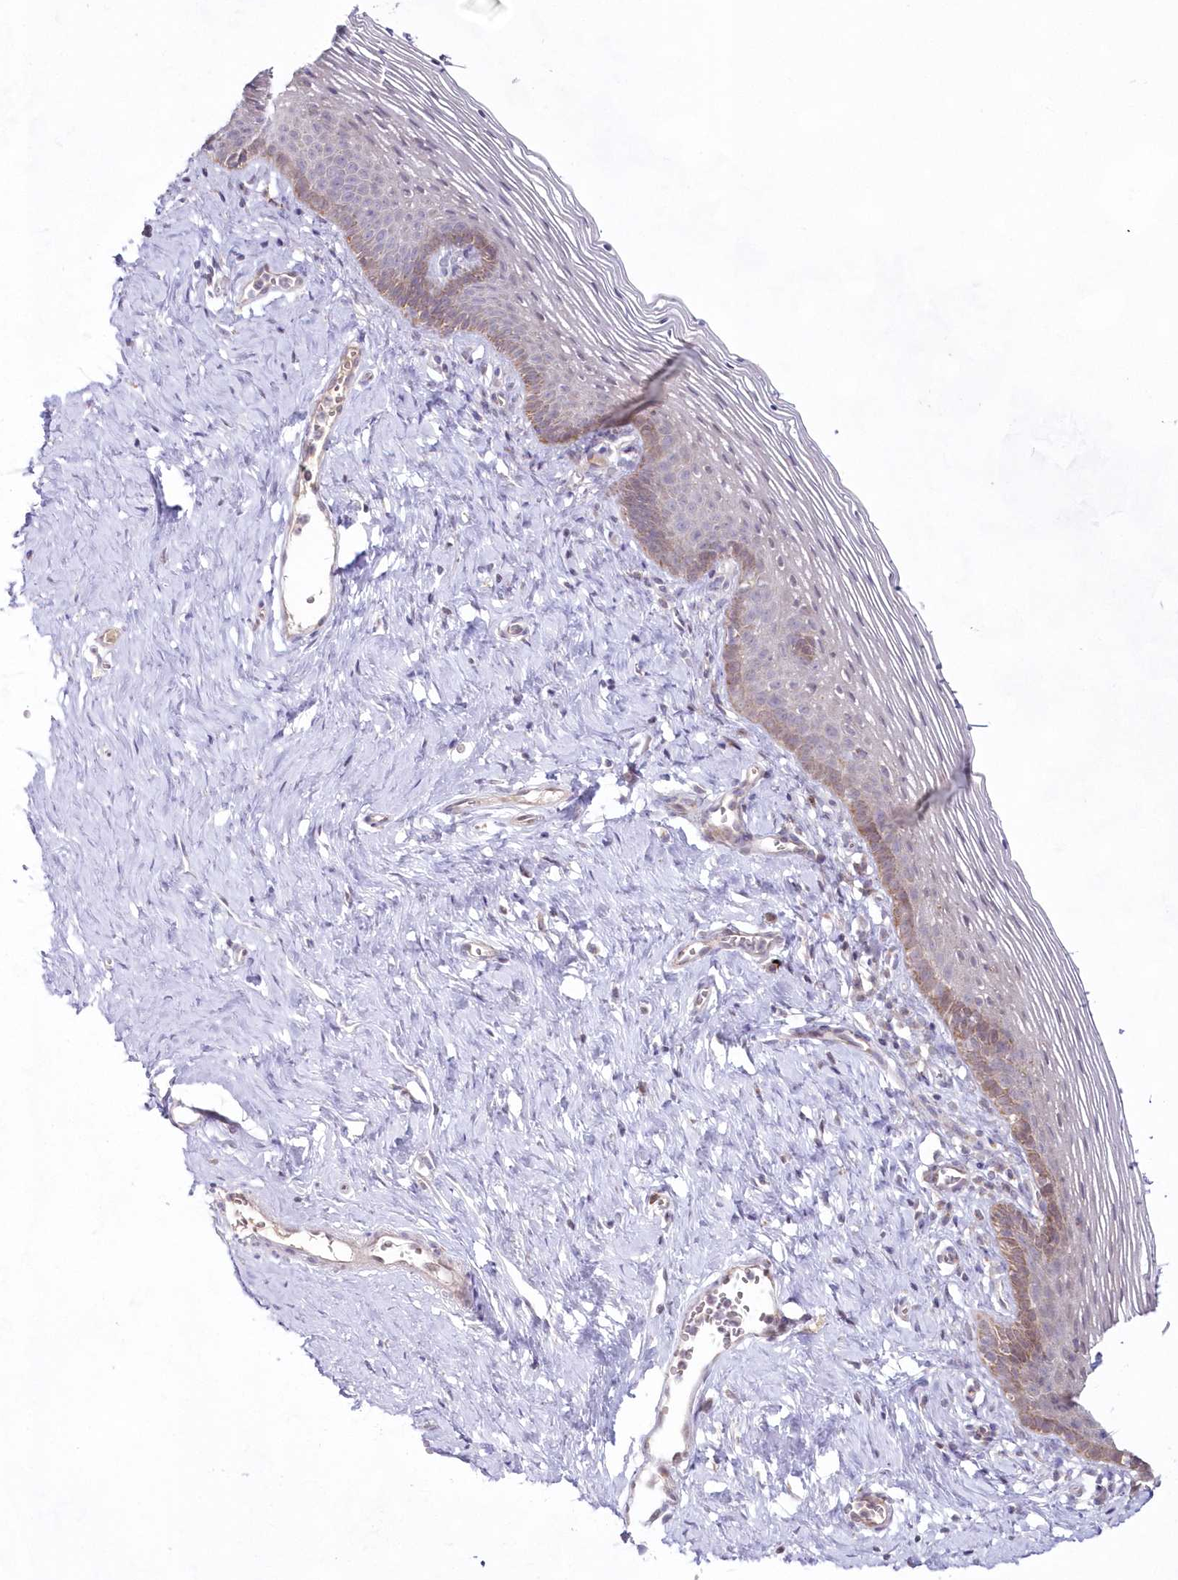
{"staining": {"intensity": "weak", "quantity": "25%-75%", "location": "cytoplasmic/membranous"}, "tissue": "vagina", "cell_type": "Squamous epithelial cells", "image_type": "normal", "snomed": [{"axis": "morphology", "description": "Normal tissue, NOS"}, {"axis": "topography", "description": "Vagina"}], "caption": "IHC (DAB (3,3'-diaminobenzidine)) staining of normal human vagina demonstrates weak cytoplasmic/membranous protein positivity in about 25%-75% of squamous epithelial cells.", "gene": "IMPA1", "patient": {"sex": "female", "age": 32}}